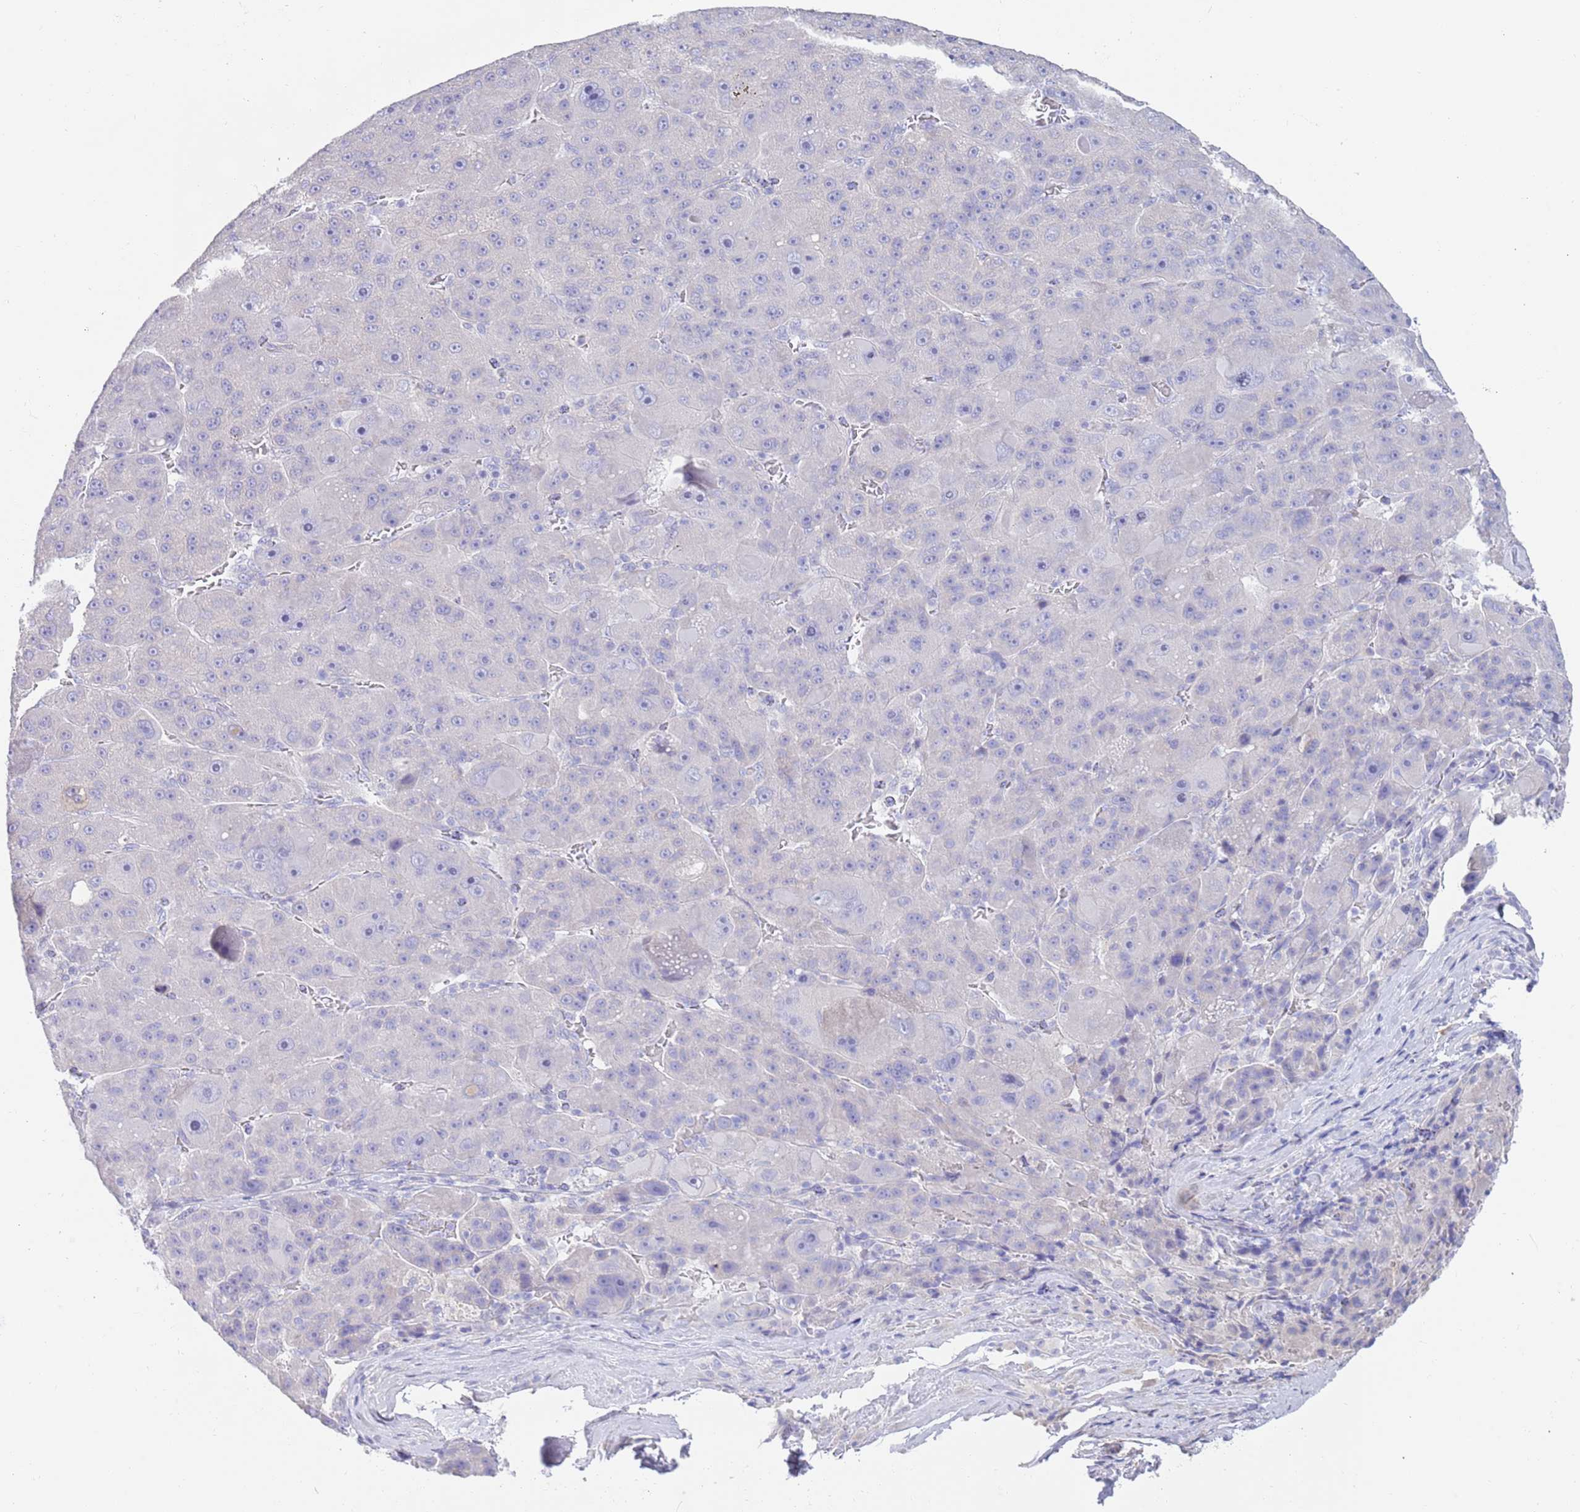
{"staining": {"intensity": "negative", "quantity": "none", "location": "none"}, "tissue": "liver cancer", "cell_type": "Tumor cells", "image_type": "cancer", "snomed": [{"axis": "morphology", "description": "Carcinoma, Hepatocellular, NOS"}, {"axis": "topography", "description": "Liver"}], "caption": "A high-resolution histopathology image shows immunohistochemistry staining of liver cancer, which exhibits no significant expression in tumor cells.", "gene": "CCDC149", "patient": {"sex": "male", "age": 76}}